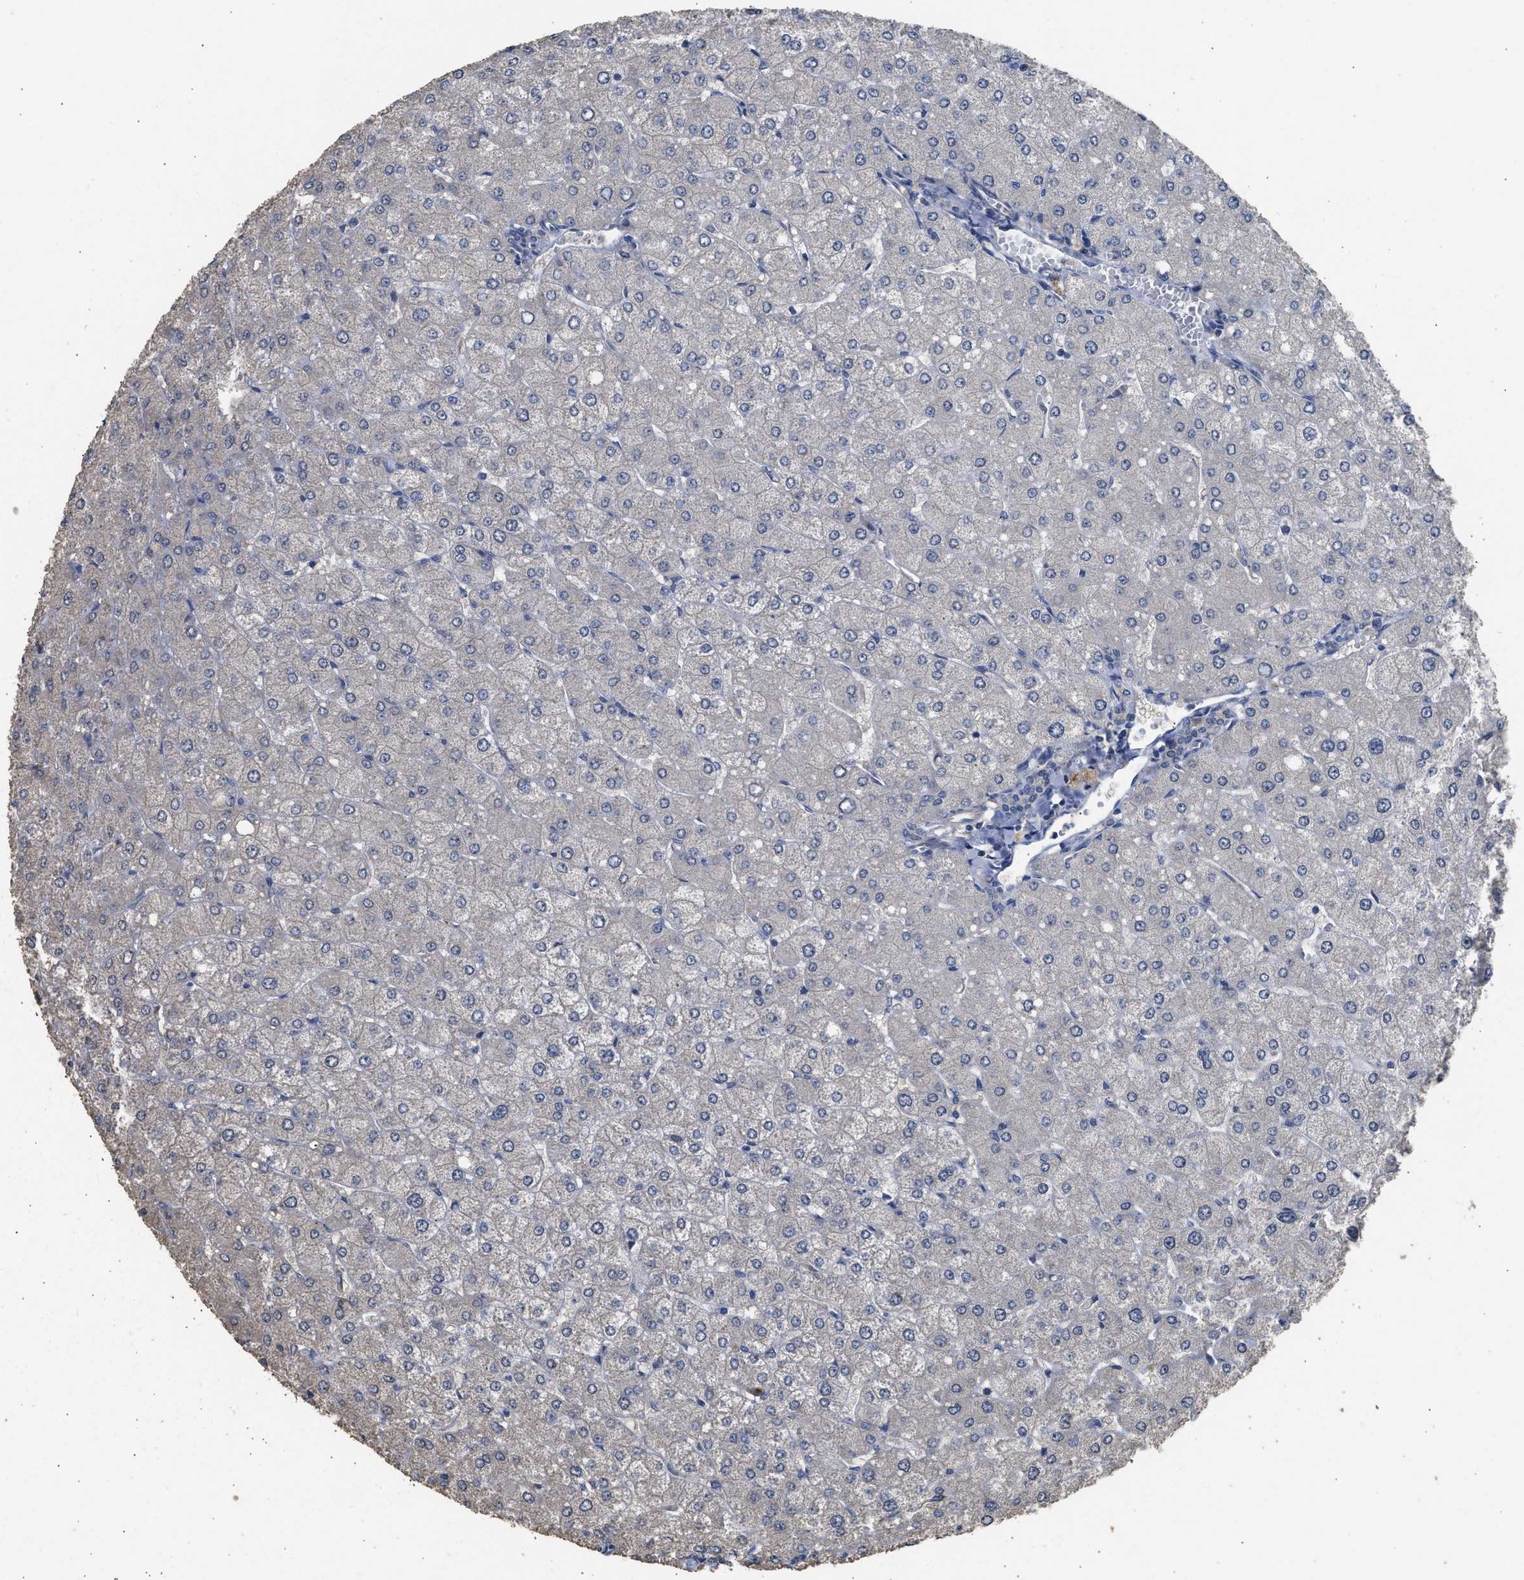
{"staining": {"intensity": "negative", "quantity": "none", "location": "none"}, "tissue": "liver", "cell_type": "Cholangiocytes", "image_type": "normal", "snomed": [{"axis": "morphology", "description": "Normal tissue, NOS"}, {"axis": "topography", "description": "Liver"}], "caption": "DAB immunohistochemical staining of normal human liver displays no significant positivity in cholangiocytes.", "gene": "SPINT2", "patient": {"sex": "male", "age": 55}}